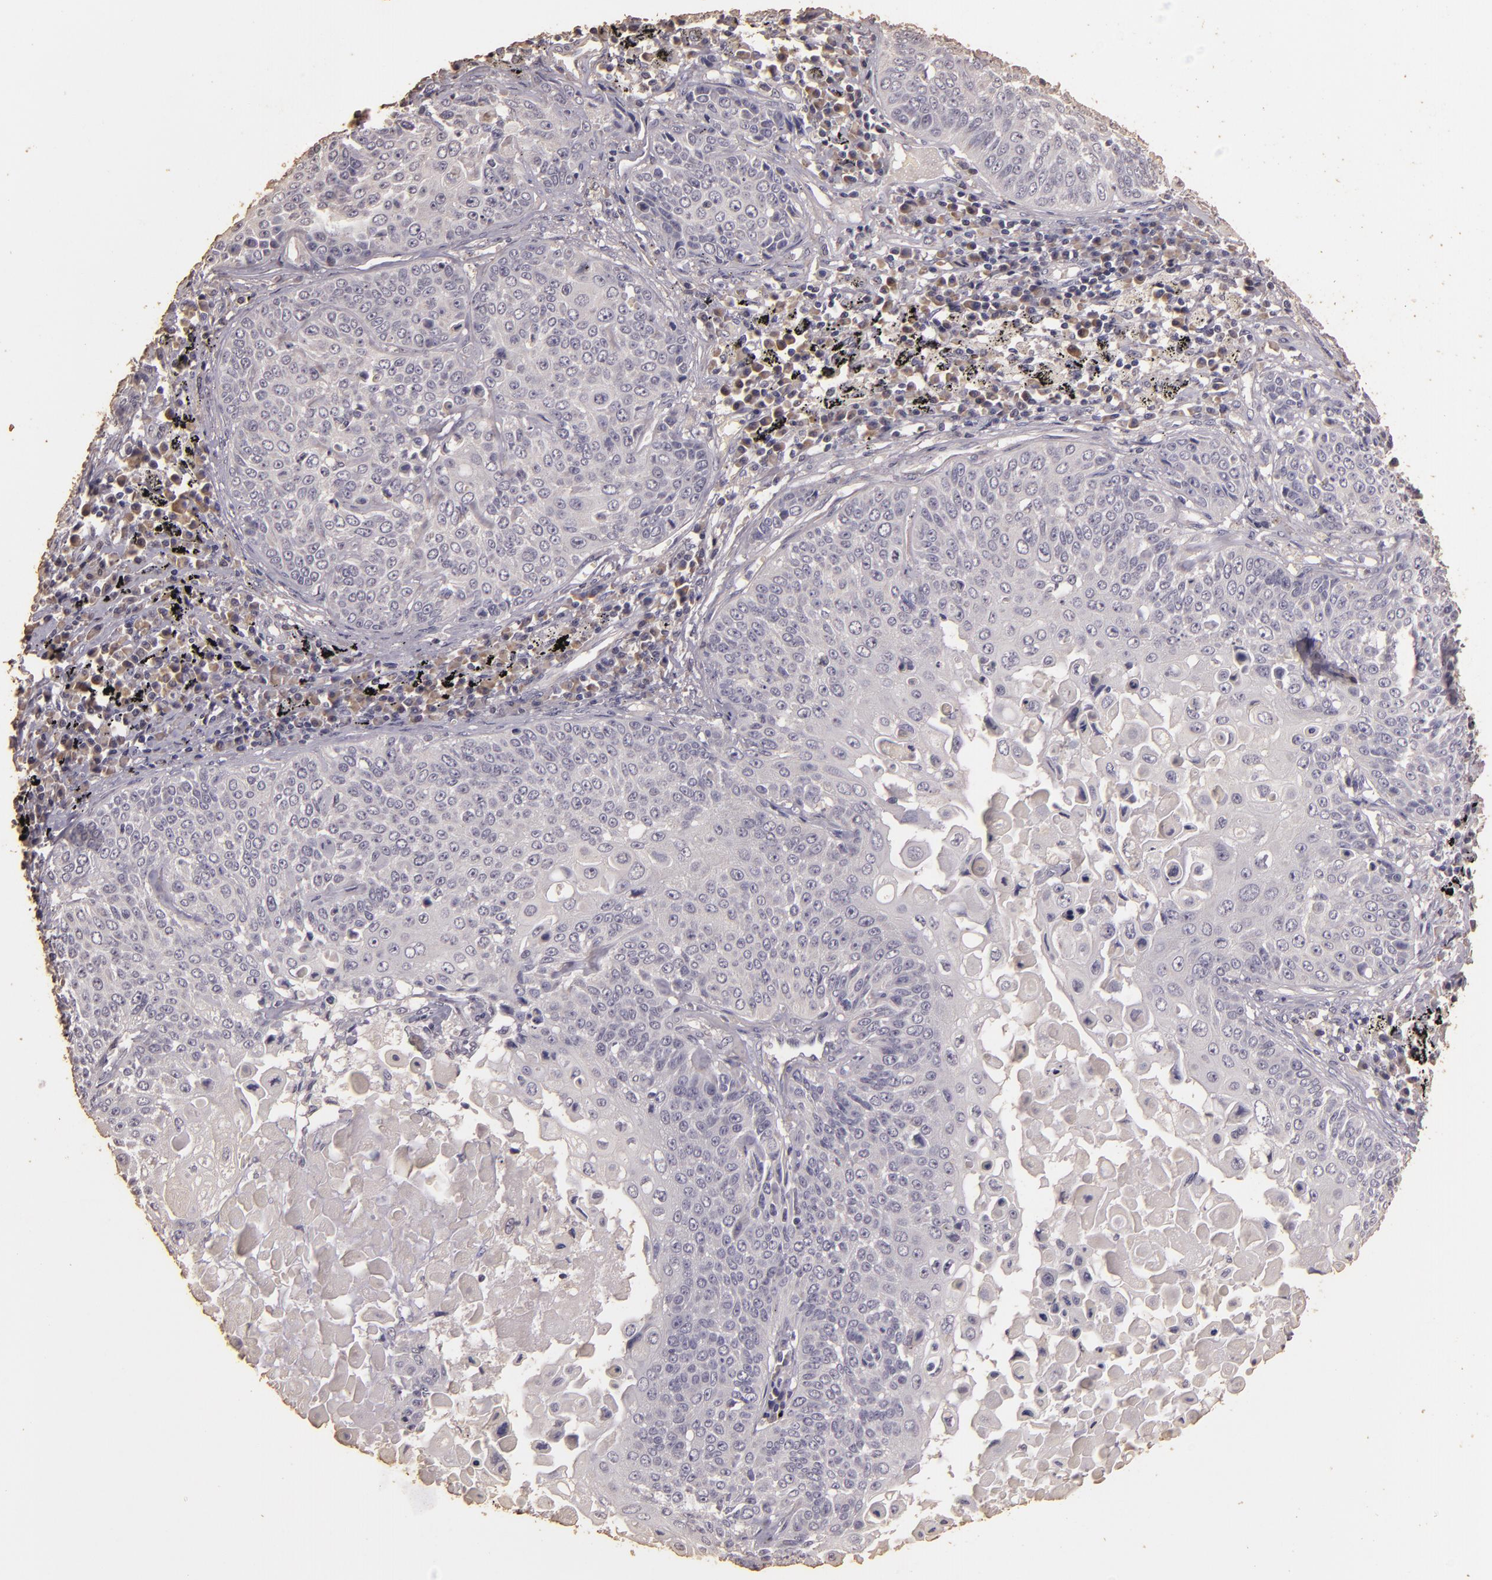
{"staining": {"intensity": "negative", "quantity": "none", "location": "none"}, "tissue": "lung cancer", "cell_type": "Tumor cells", "image_type": "cancer", "snomed": [{"axis": "morphology", "description": "Adenocarcinoma, NOS"}, {"axis": "topography", "description": "Lung"}], "caption": "An IHC photomicrograph of adenocarcinoma (lung) is shown. There is no staining in tumor cells of adenocarcinoma (lung). (DAB immunohistochemistry visualized using brightfield microscopy, high magnification).", "gene": "BCL2L13", "patient": {"sex": "male", "age": 60}}